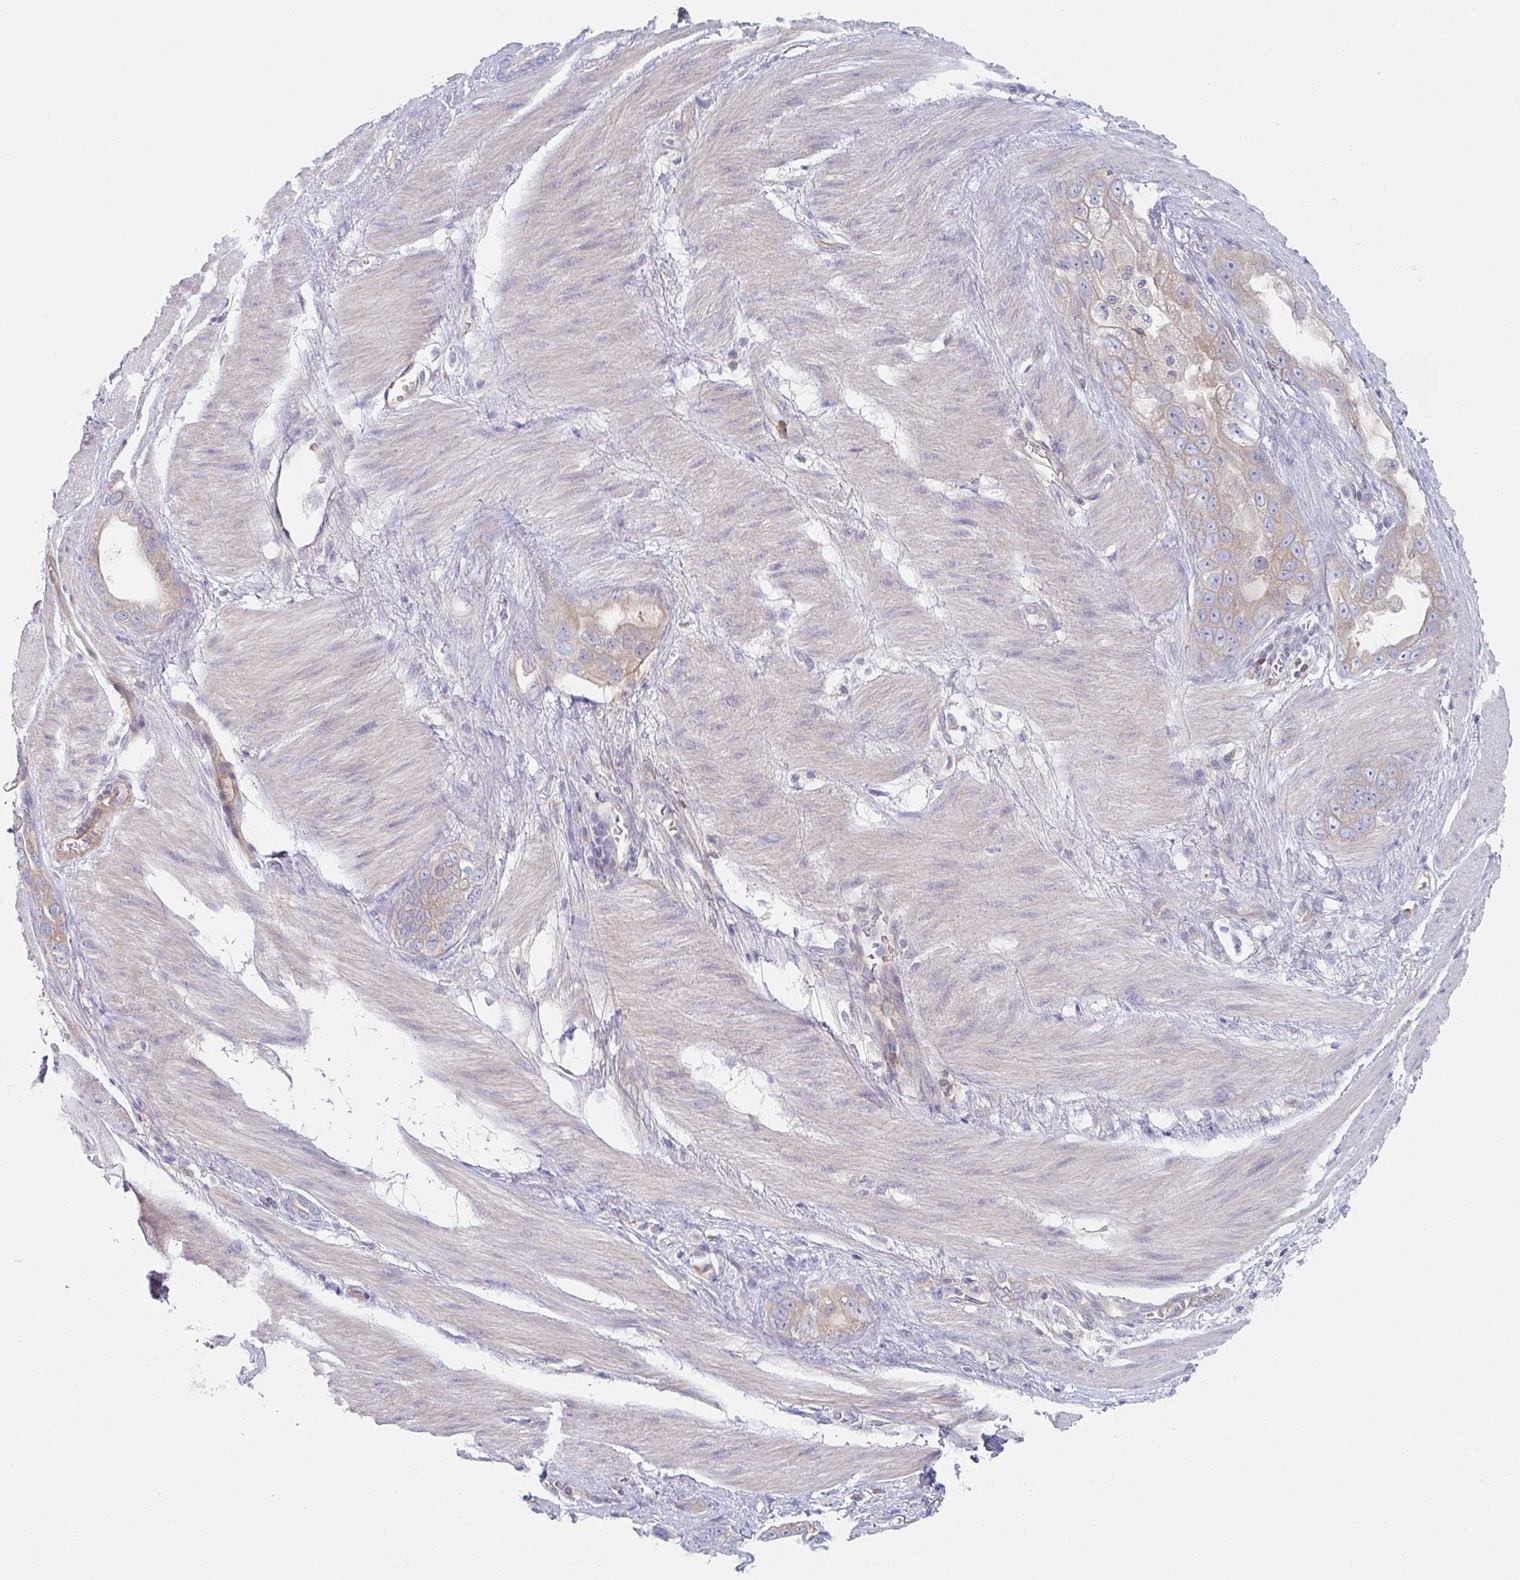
{"staining": {"intensity": "weak", "quantity": "<25%", "location": "cytoplasmic/membranous"}, "tissue": "stomach cancer", "cell_type": "Tumor cells", "image_type": "cancer", "snomed": [{"axis": "morphology", "description": "Adenocarcinoma, NOS"}, {"axis": "topography", "description": "Stomach"}], "caption": "DAB (3,3'-diaminobenzidine) immunohistochemical staining of human adenocarcinoma (stomach) demonstrates no significant positivity in tumor cells. (DAB IHC with hematoxylin counter stain).", "gene": "AMPD2", "patient": {"sex": "male", "age": 55}}